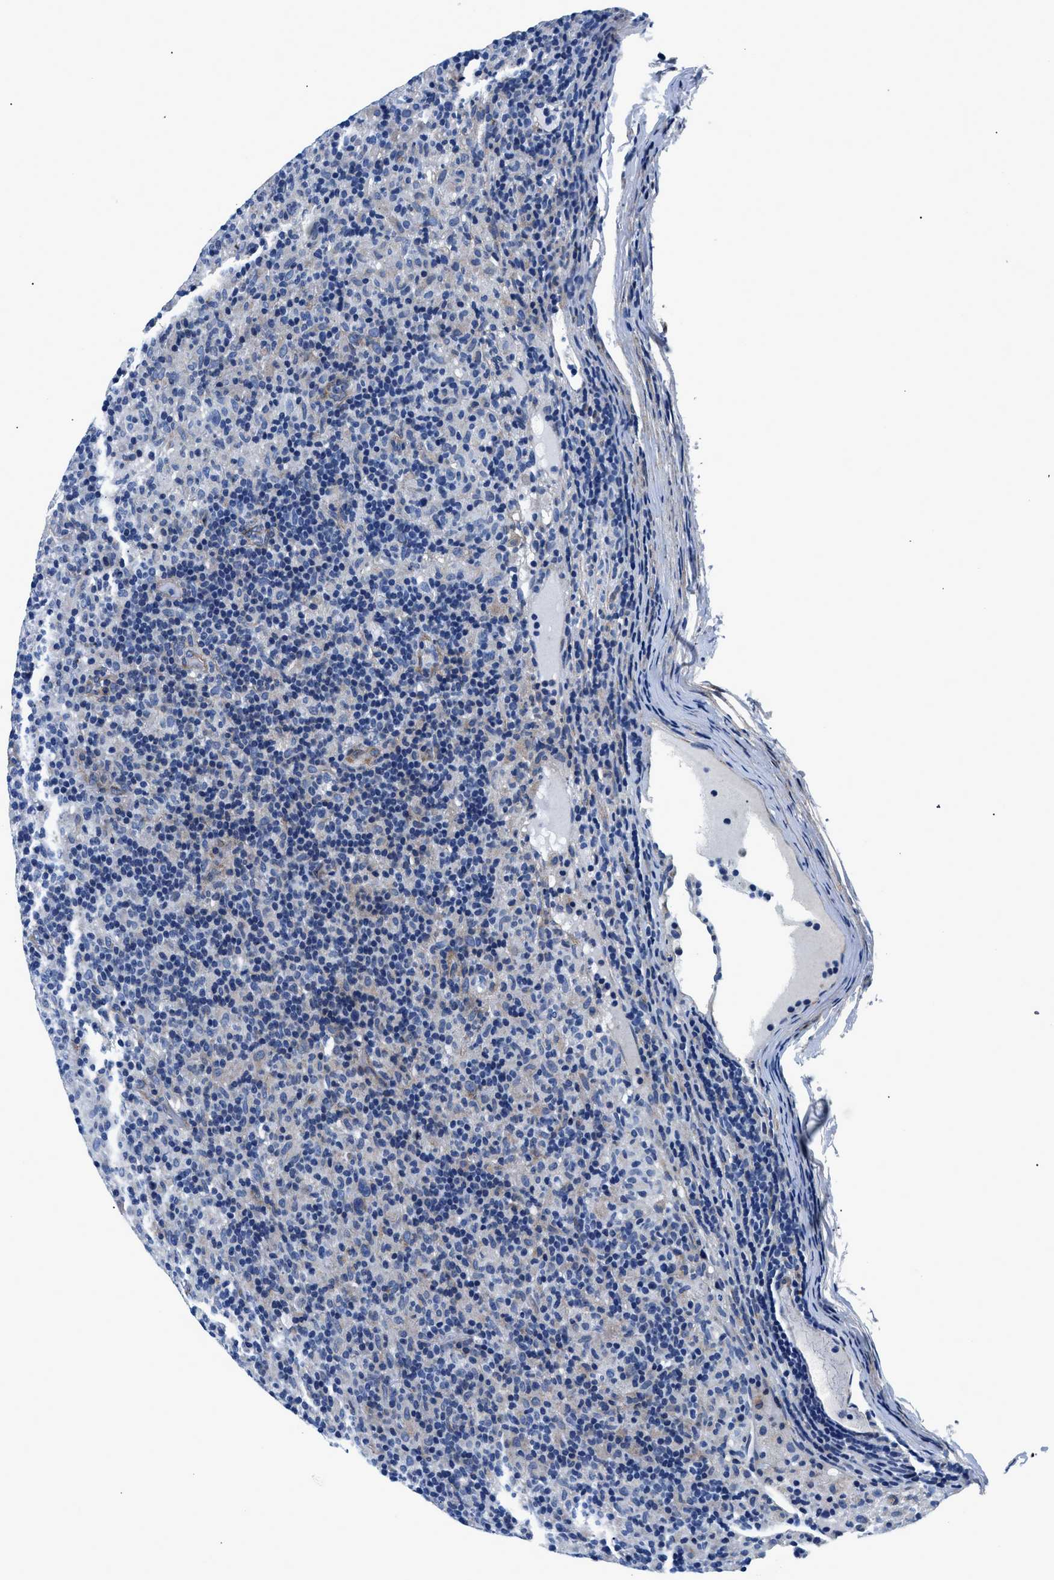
{"staining": {"intensity": "negative", "quantity": "none", "location": "none"}, "tissue": "lymphoma", "cell_type": "Tumor cells", "image_type": "cancer", "snomed": [{"axis": "morphology", "description": "Hodgkin's disease, NOS"}, {"axis": "topography", "description": "Lymph node"}], "caption": "There is no significant positivity in tumor cells of Hodgkin's disease. (Brightfield microscopy of DAB immunohistochemistry (IHC) at high magnification).", "gene": "DAG1", "patient": {"sex": "male", "age": 70}}